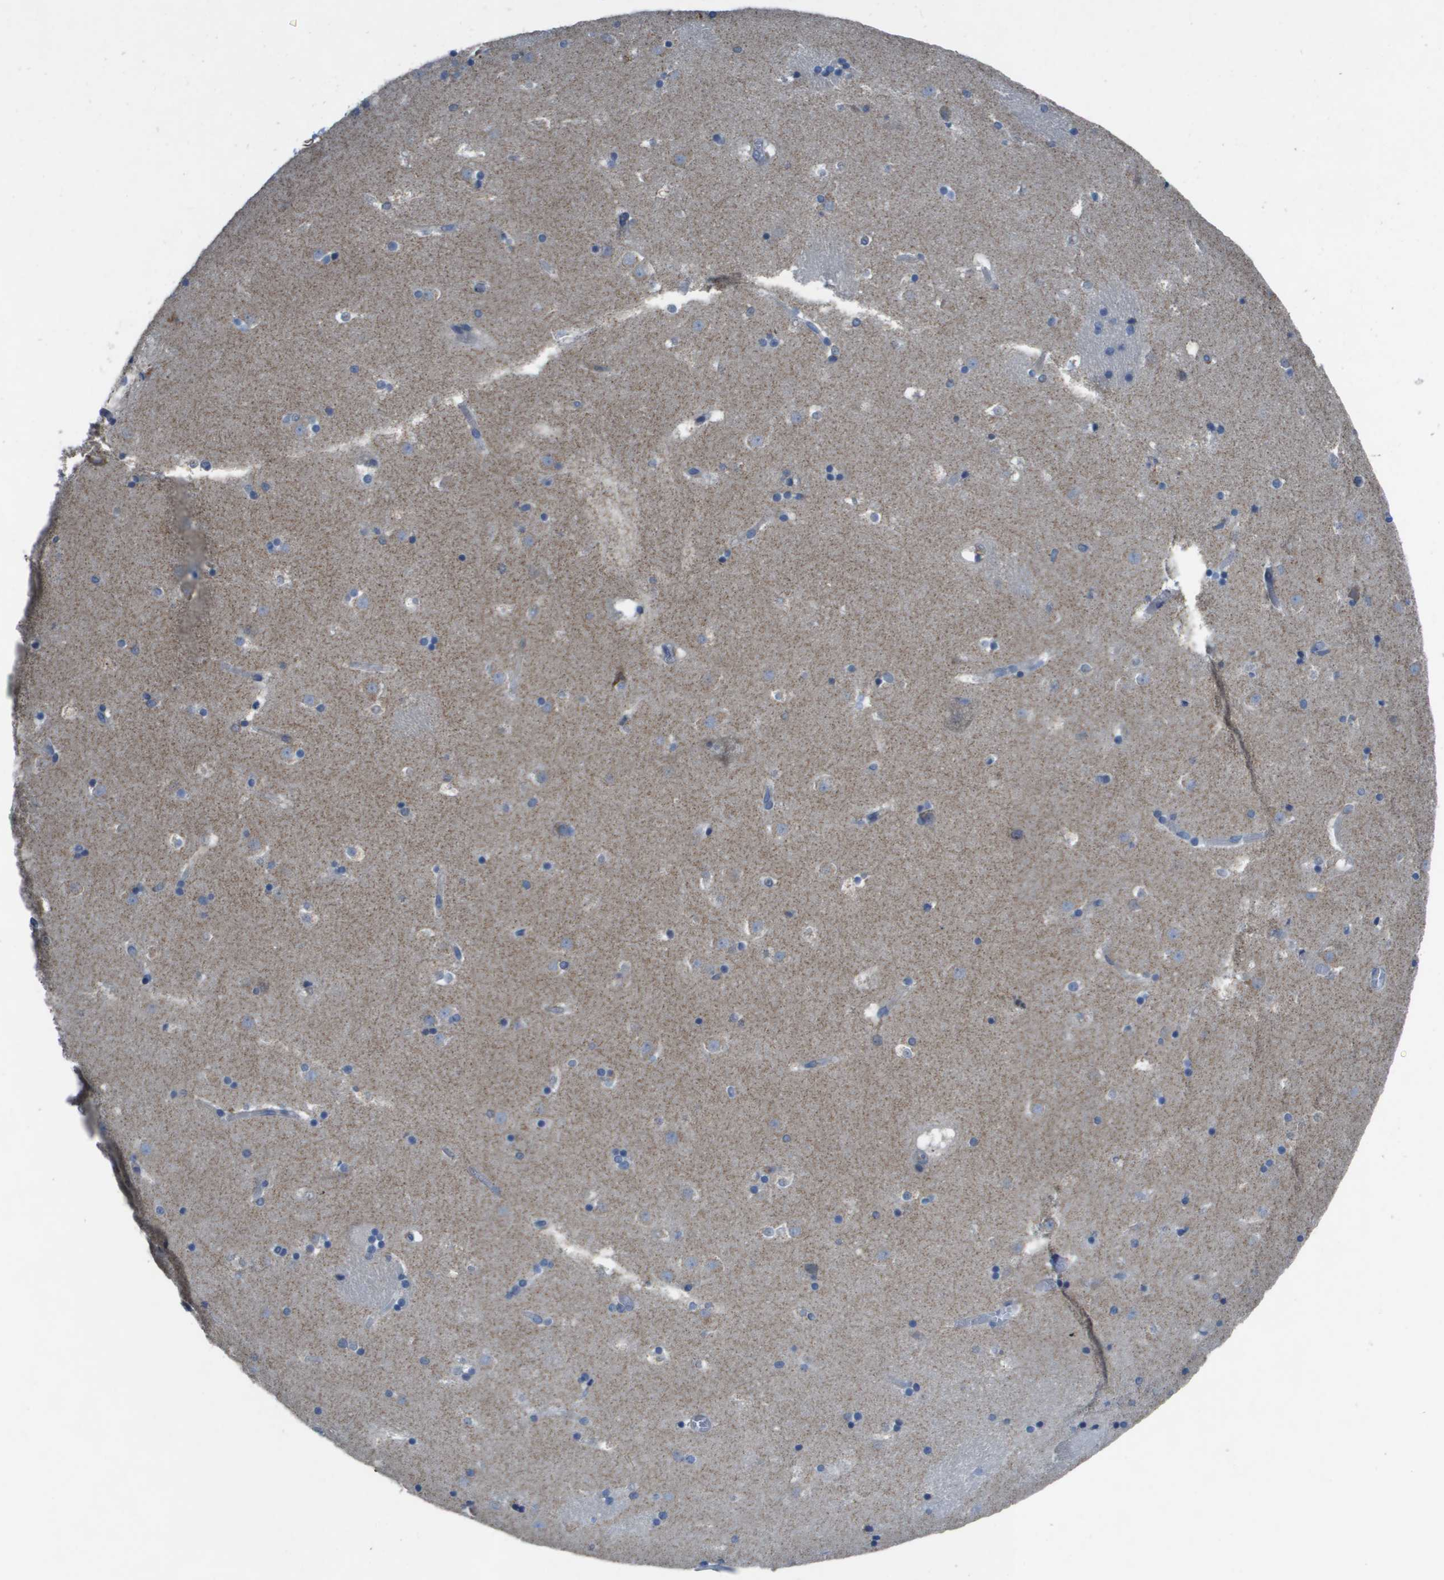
{"staining": {"intensity": "weak", "quantity": "<25%", "location": "cytoplasmic/membranous"}, "tissue": "caudate", "cell_type": "Glial cells", "image_type": "normal", "snomed": [{"axis": "morphology", "description": "Normal tissue, NOS"}, {"axis": "topography", "description": "Lateral ventricle wall"}], "caption": "Immunohistochemistry (IHC) of benign caudate reveals no positivity in glial cells. (Brightfield microscopy of DAB (3,3'-diaminobenzidine) immunohistochemistry (IHC) at high magnification).", "gene": "CLCA4", "patient": {"sex": "male", "age": 45}}